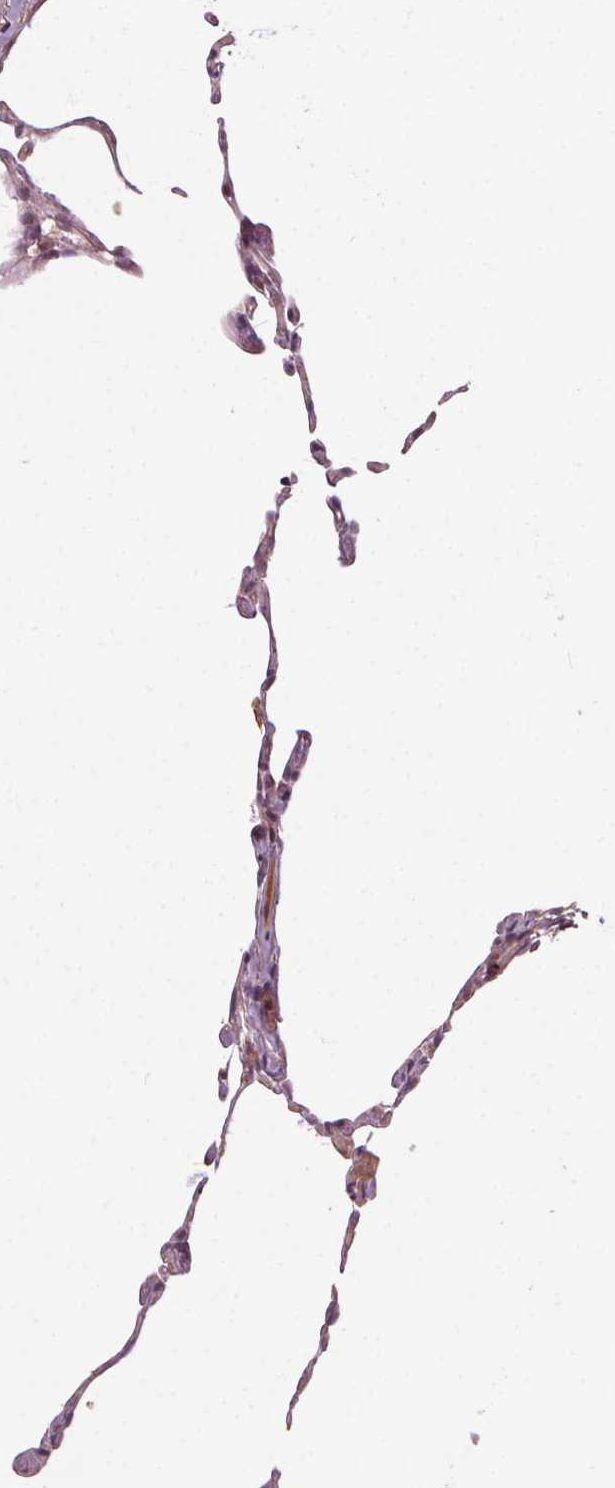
{"staining": {"intensity": "moderate", "quantity": "<25%", "location": "nuclear"}, "tissue": "lung", "cell_type": "Alveolar cells", "image_type": "normal", "snomed": [{"axis": "morphology", "description": "Normal tissue, NOS"}, {"axis": "topography", "description": "Lung"}], "caption": "An image of human lung stained for a protein exhibits moderate nuclear brown staining in alveolar cells.", "gene": "IPO13", "patient": {"sex": "female", "age": 57}}